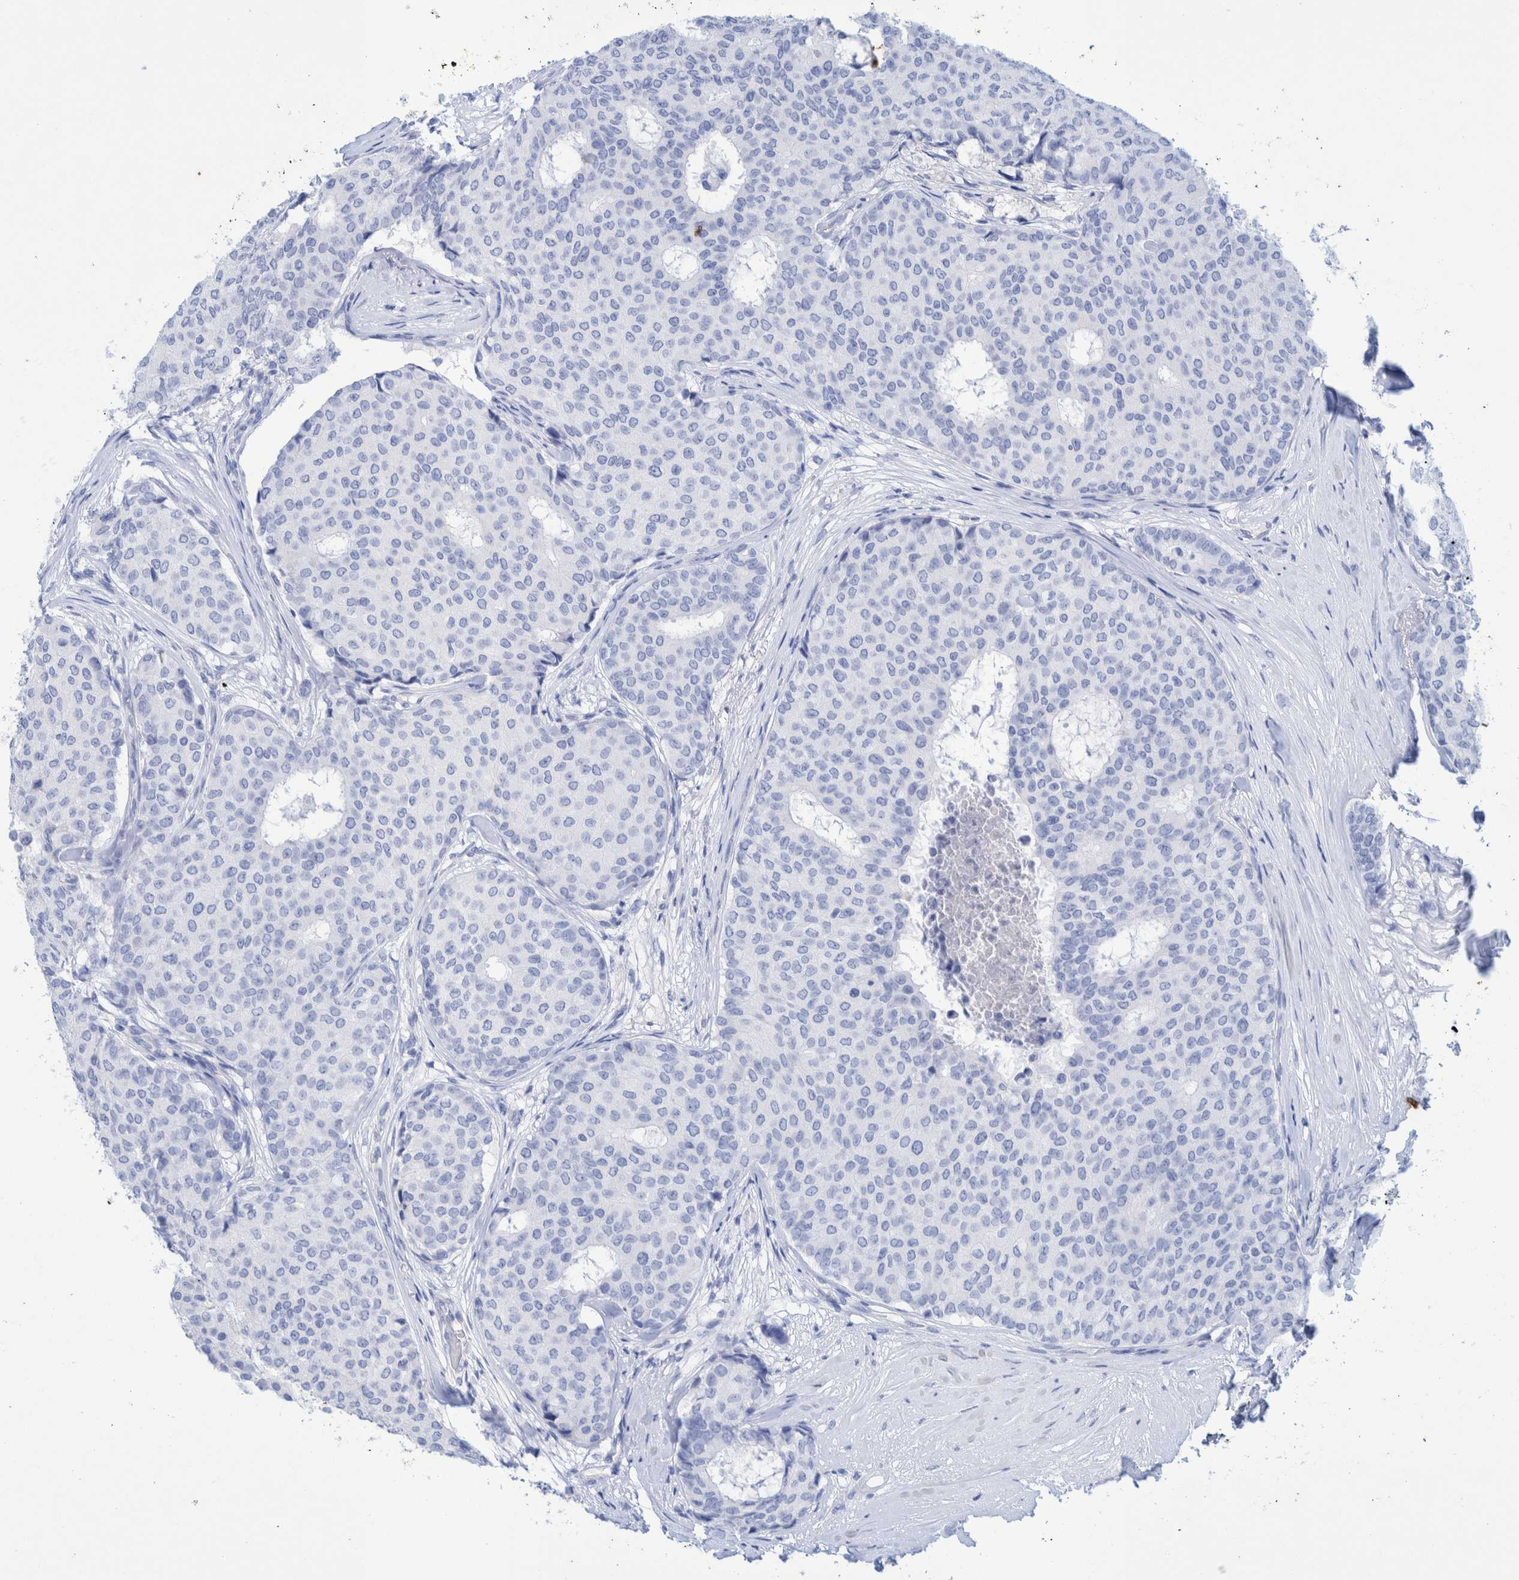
{"staining": {"intensity": "negative", "quantity": "none", "location": "none"}, "tissue": "breast cancer", "cell_type": "Tumor cells", "image_type": "cancer", "snomed": [{"axis": "morphology", "description": "Duct carcinoma"}, {"axis": "topography", "description": "Breast"}], "caption": "IHC image of neoplastic tissue: breast cancer stained with DAB shows no significant protein staining in tumor cells.", "gene": "PERP", "patient": {"sex": "female", "age": 75}}